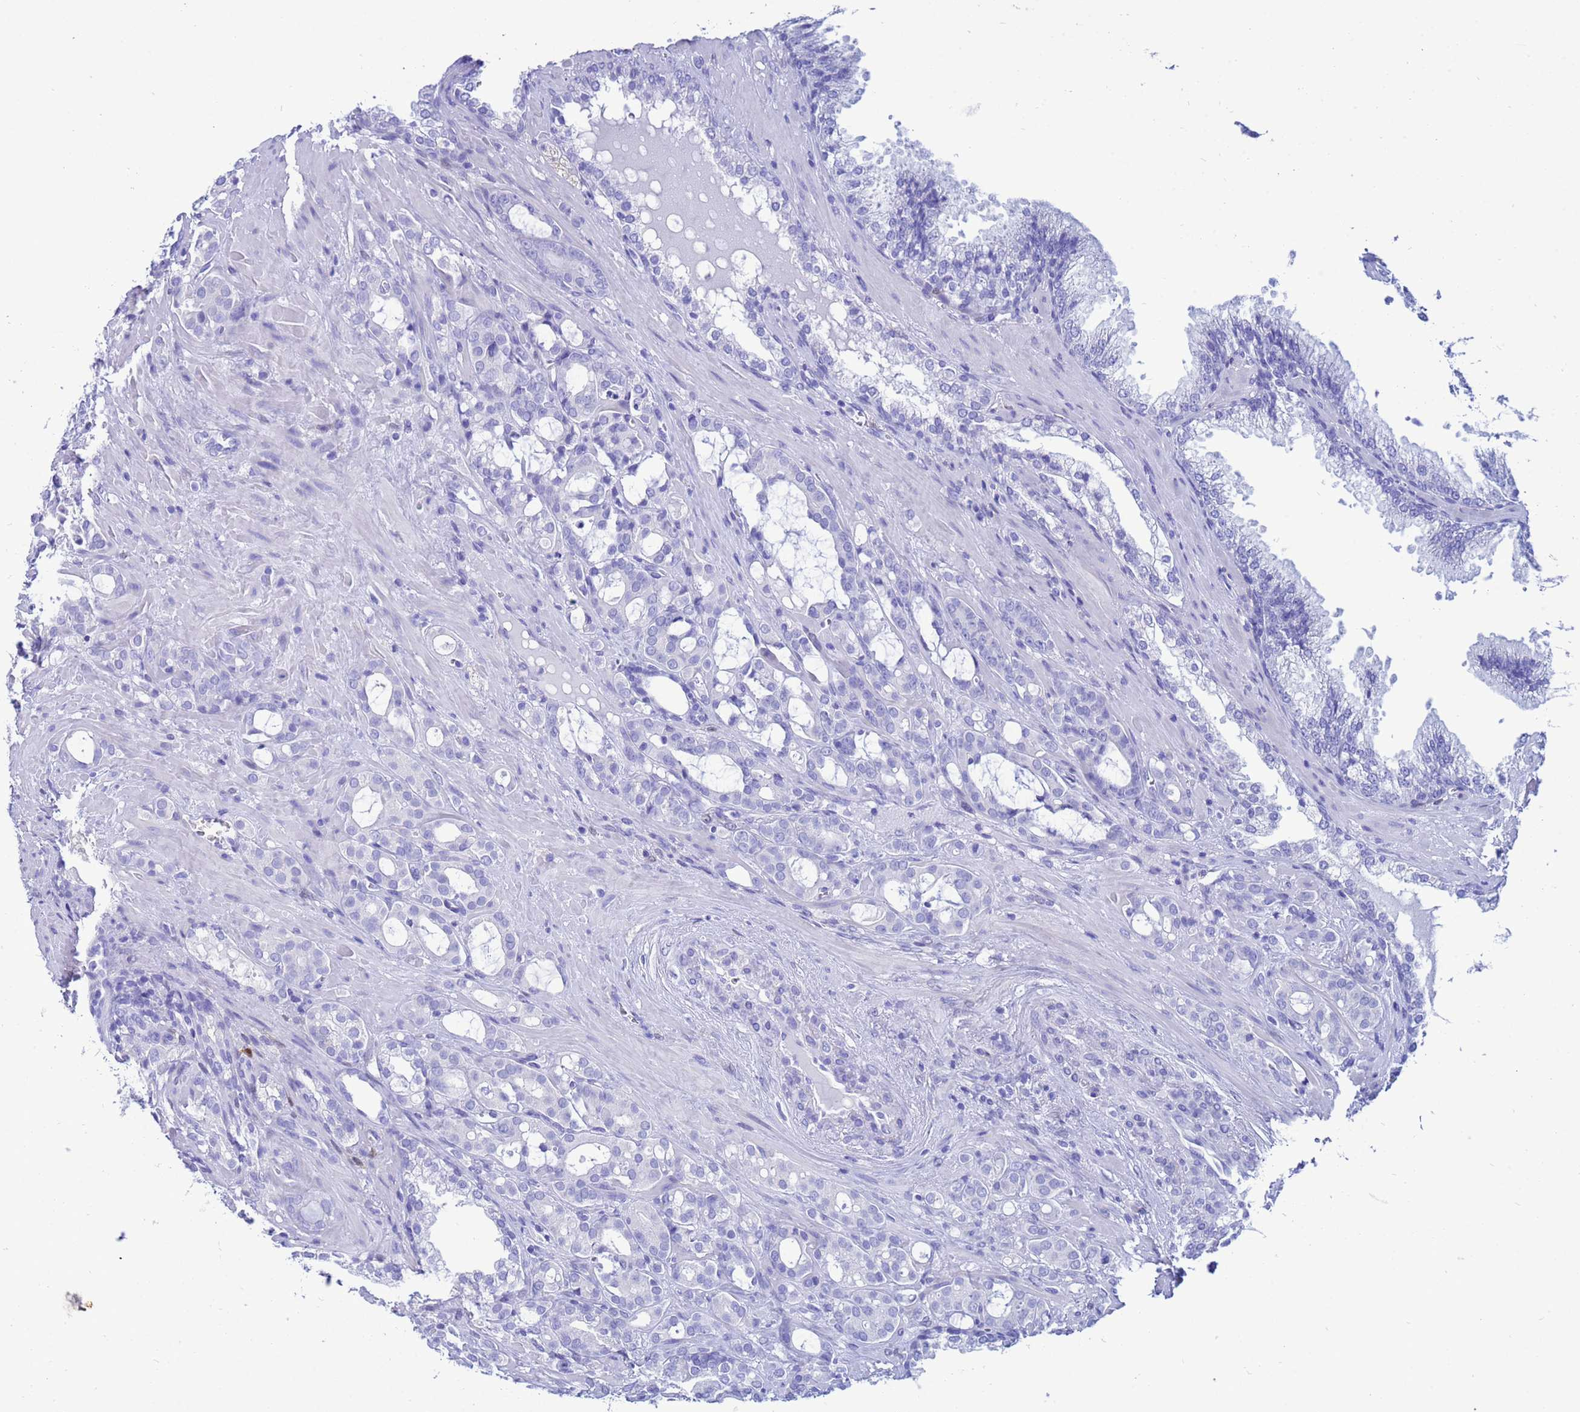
{"staining": {"intensity": "negative", "quantity": "none", "location": "none"}, "tissue": "prostate cancer", "cell_type": "Tumor cells", "image_type": "cancer", "snomed": [{"axis": "morphology", "description": "Adenocarcinoma, High grade"}, {"axis": "topography", "description": "Prostate"}], "caption": "Immunohistochemical staining of prostate high-grade adenocarcinoma exhibits no significant expression in tumor cells. (Brightfield microscopy of DAB (3,3'-diaminobenzidine) IHC at high magnification).", "gene": "AKR1C2", "patient": {"sex": "male", "age": 72}}